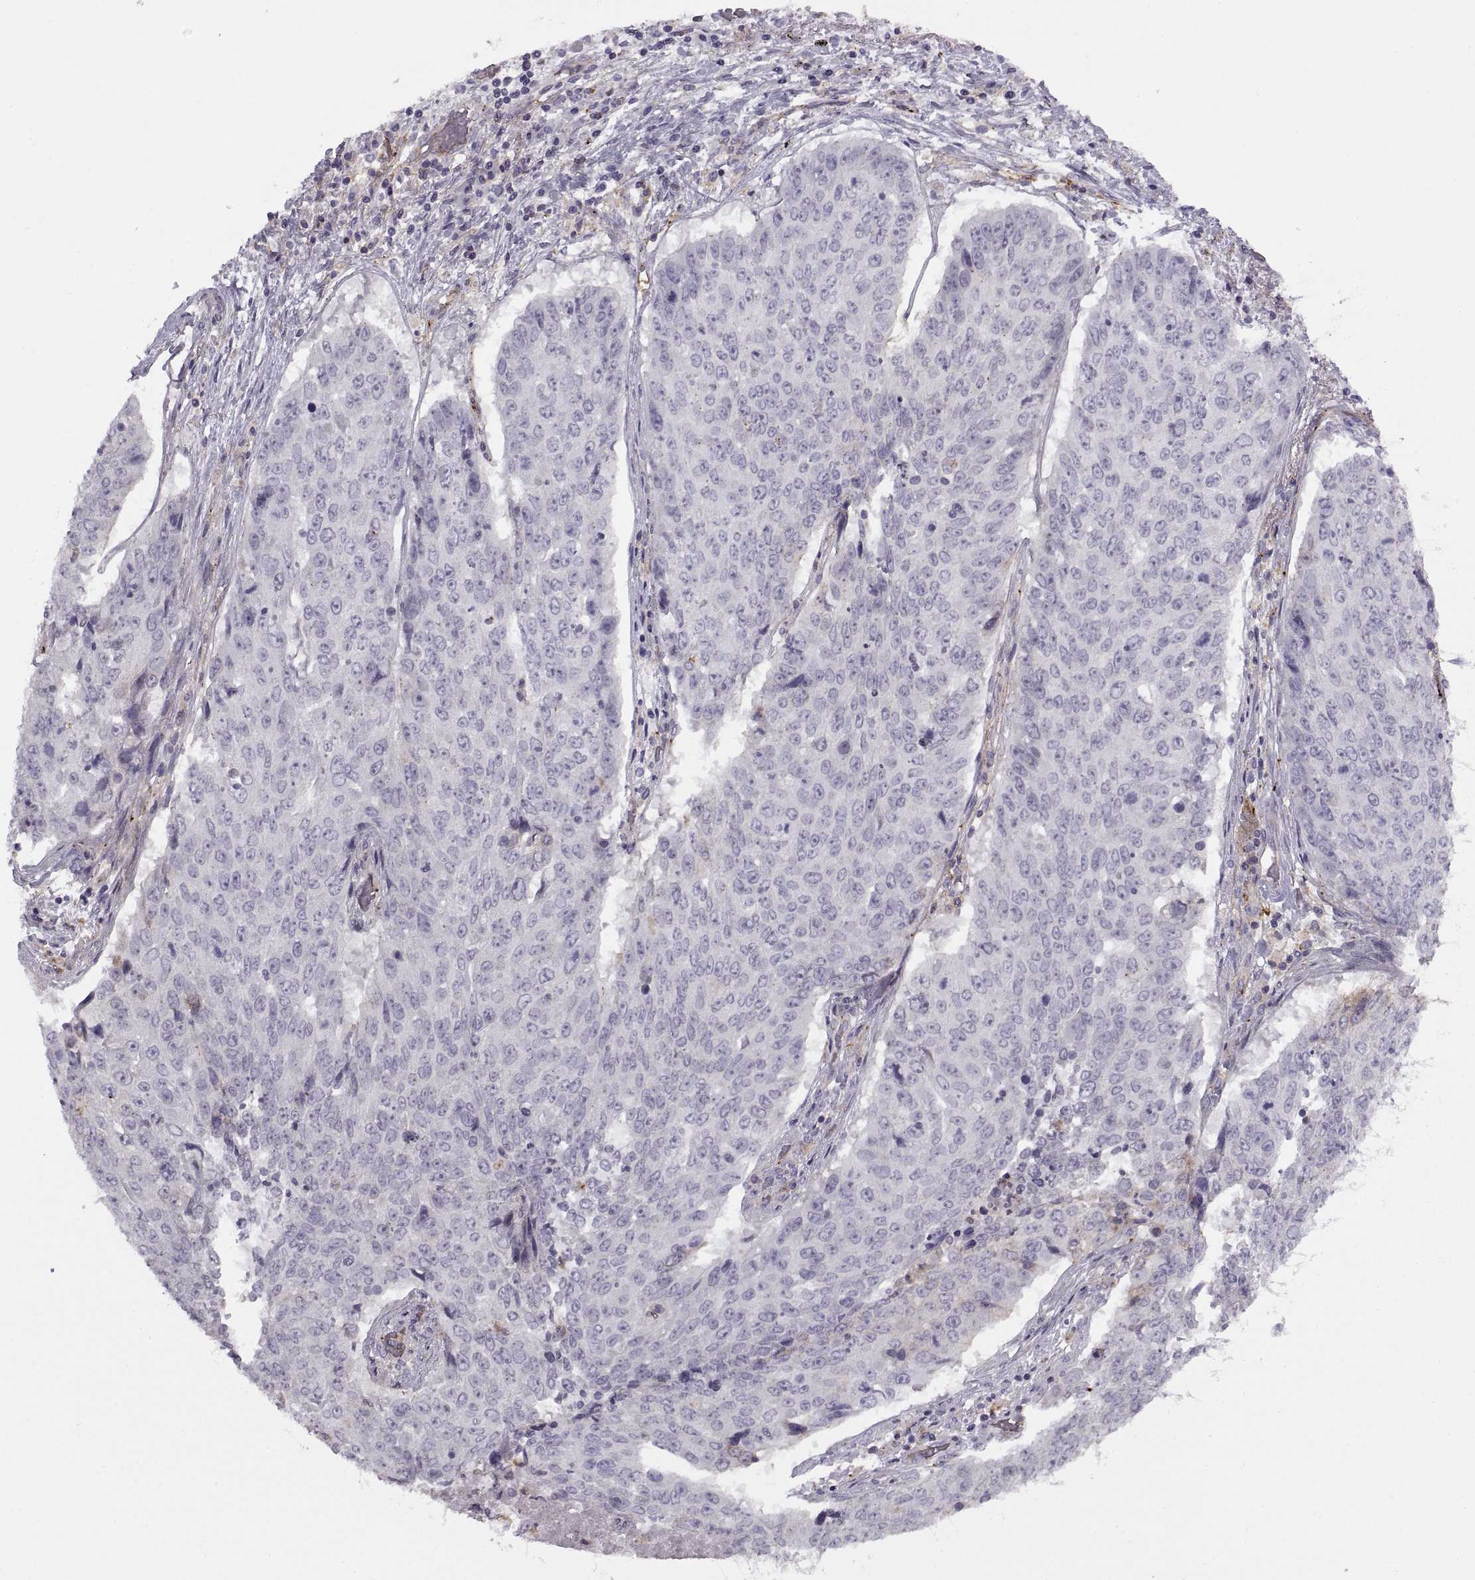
{"staining": {"intensity": "negative", "quantity": "none", "location": "none"}, "tissue": "lung cancer", "cell_type": "Tumor cells", "image_type": "cancer", "snomed": [{"axis": "morphology", "description": "Normal tissue, NOS"}, {"axis": "morphology", "description": "Squamous cell carcinoma, NOS"}, {"axis": "topography", "description": "Bronchus"}, {"axis": "topography", "description": "Lung"}], "caption": "Immunohistochemistry of human lung cancer (squamous cell carcinoma) demonstrates no staining in tumor cells. Nuclei are stained in blue.", "gene": "RALB", "patient": {"sex": "male", "age": 64}}